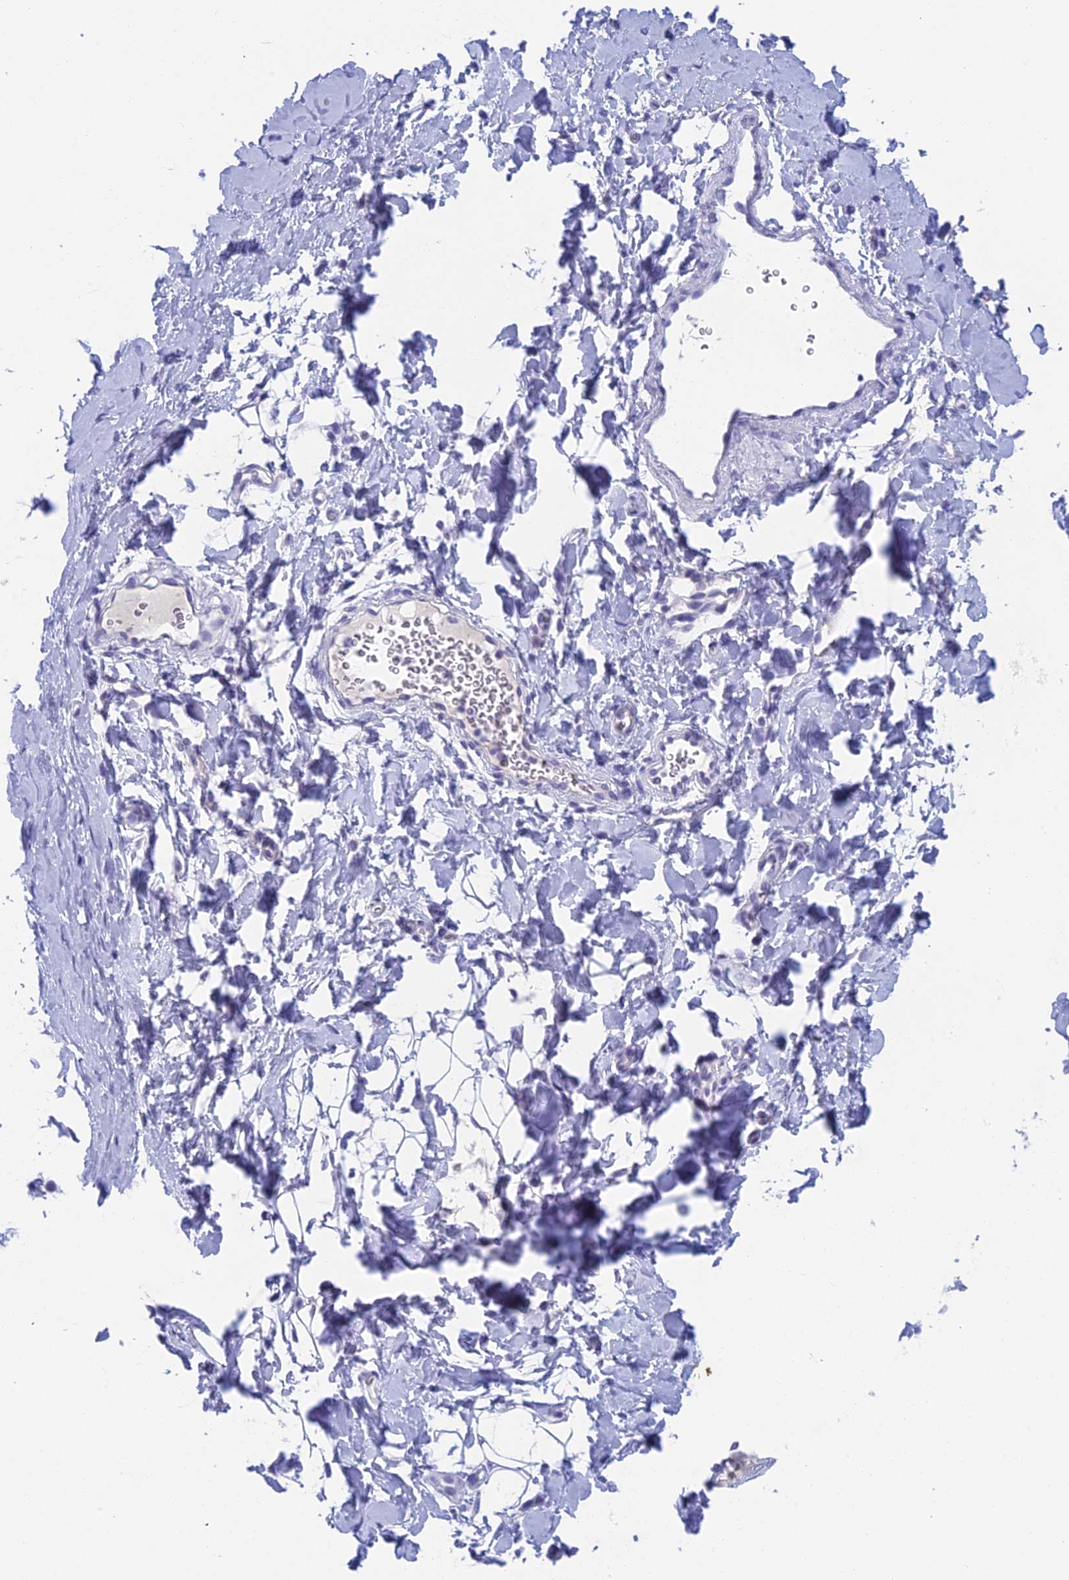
{"staining": {"intensity": "negative", "quantity": "none", "location": "none"}, "tissue": "adipose tissue", "cell_type": "Adipocytes", "image_type": "normal", "snomed": [{"axis": "morphology", "description": "Normal tissue, NOS"}, {"axis": "topography", "description": "Breast"}], "caption": "This is a photomicrograph of immunohistochemistry staining of unremarkable adipose tissue, which shows no staining in adipocytes. (Stains: DAB immunohistochemistry (IHC) with hematoxylin counter stain, Microscopy: brightfield microscopy at high magnification).", "gene": "TMEM161B", "patient": {"sex": "female", "age": 26}}